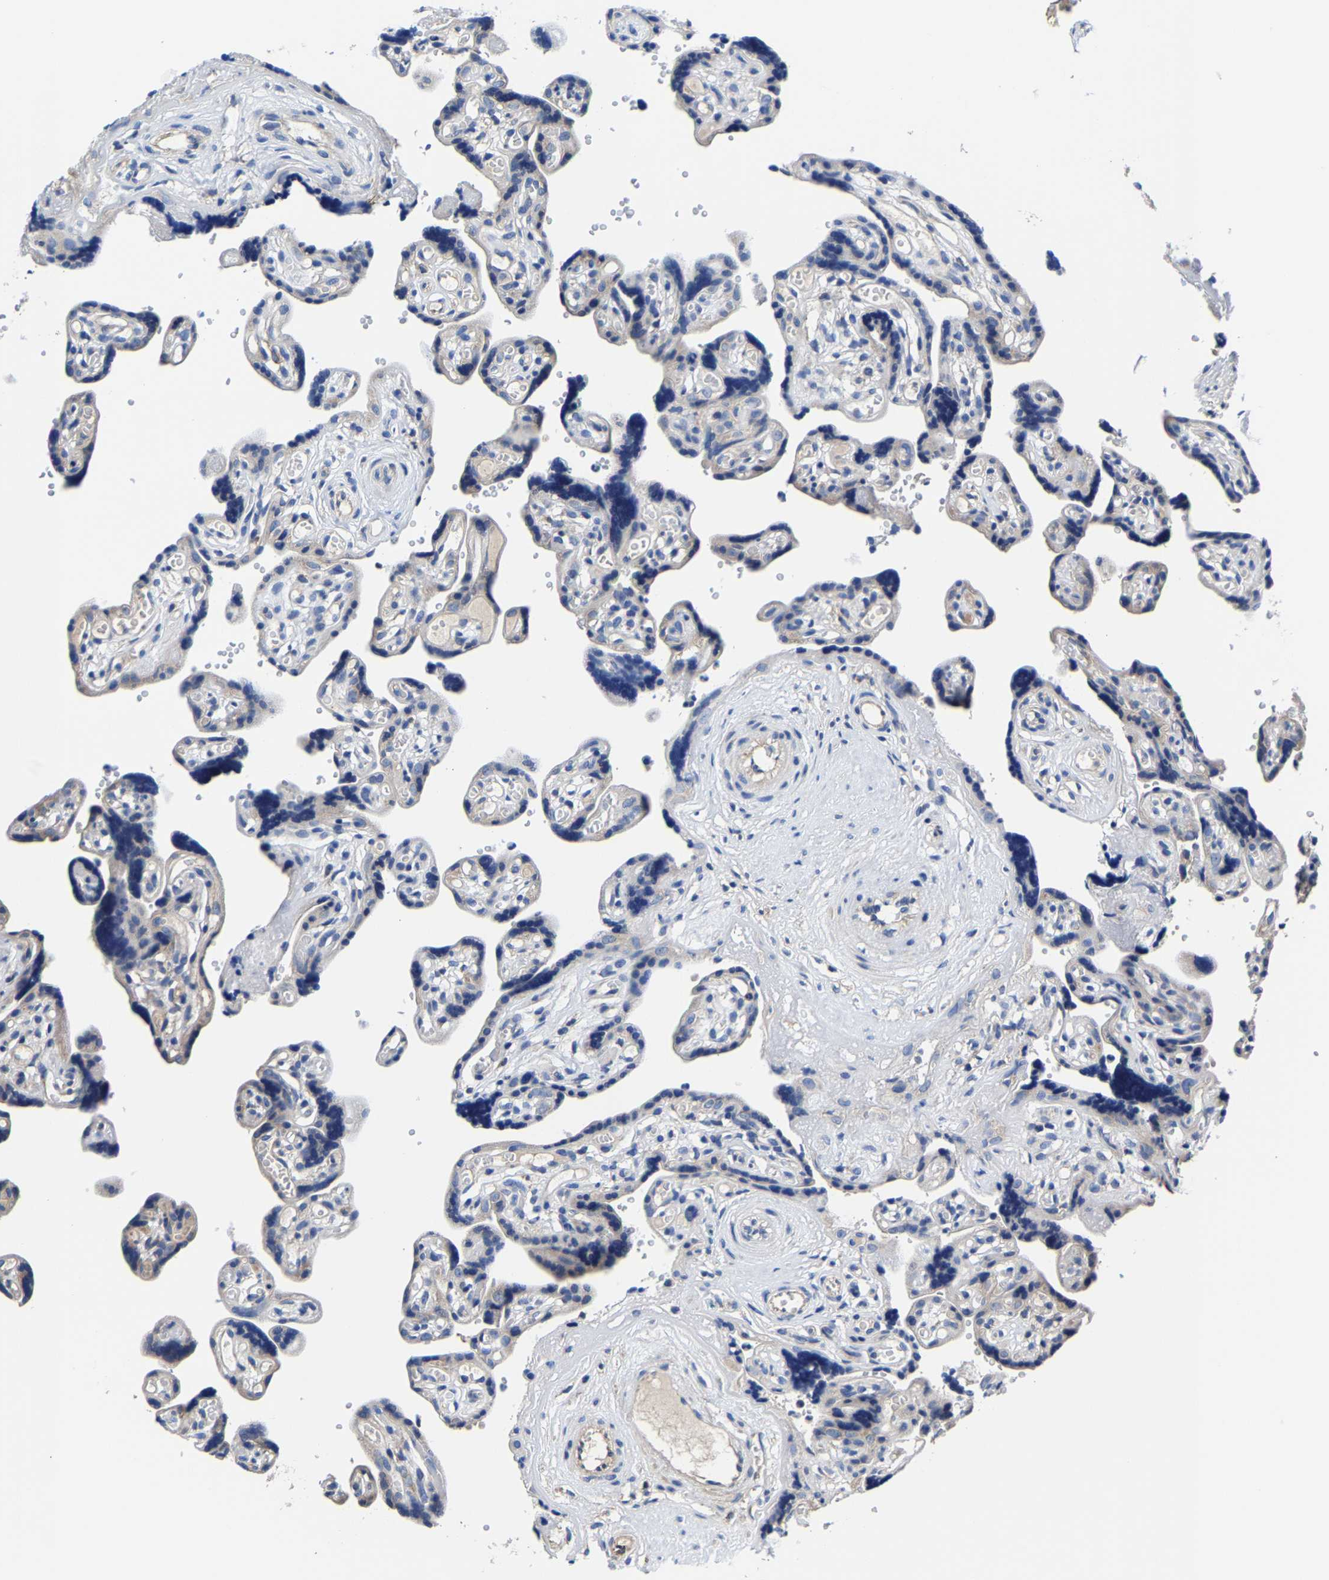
{"staining": {"intensity": "weak", "quantity": "25%-75%", "location": "cytoplasmic/membranous"}, "tissue": "placenta", "cell_type": "Decidual cells", "image_type": "normal", "snomed": [{"axis": "morphology", "description": "Normal tissue, NOS"}, {"axis": "topography", "description": "Placenta"}], "caption": "Approximately 25%-75% of decidual cells in normal human placenta display weak cytoplasmic/membranous protein expression as visualized by brown immunohistochemical staining.", "gene": "SRPK2", "patient": {"sex": "female", "age": 30}}